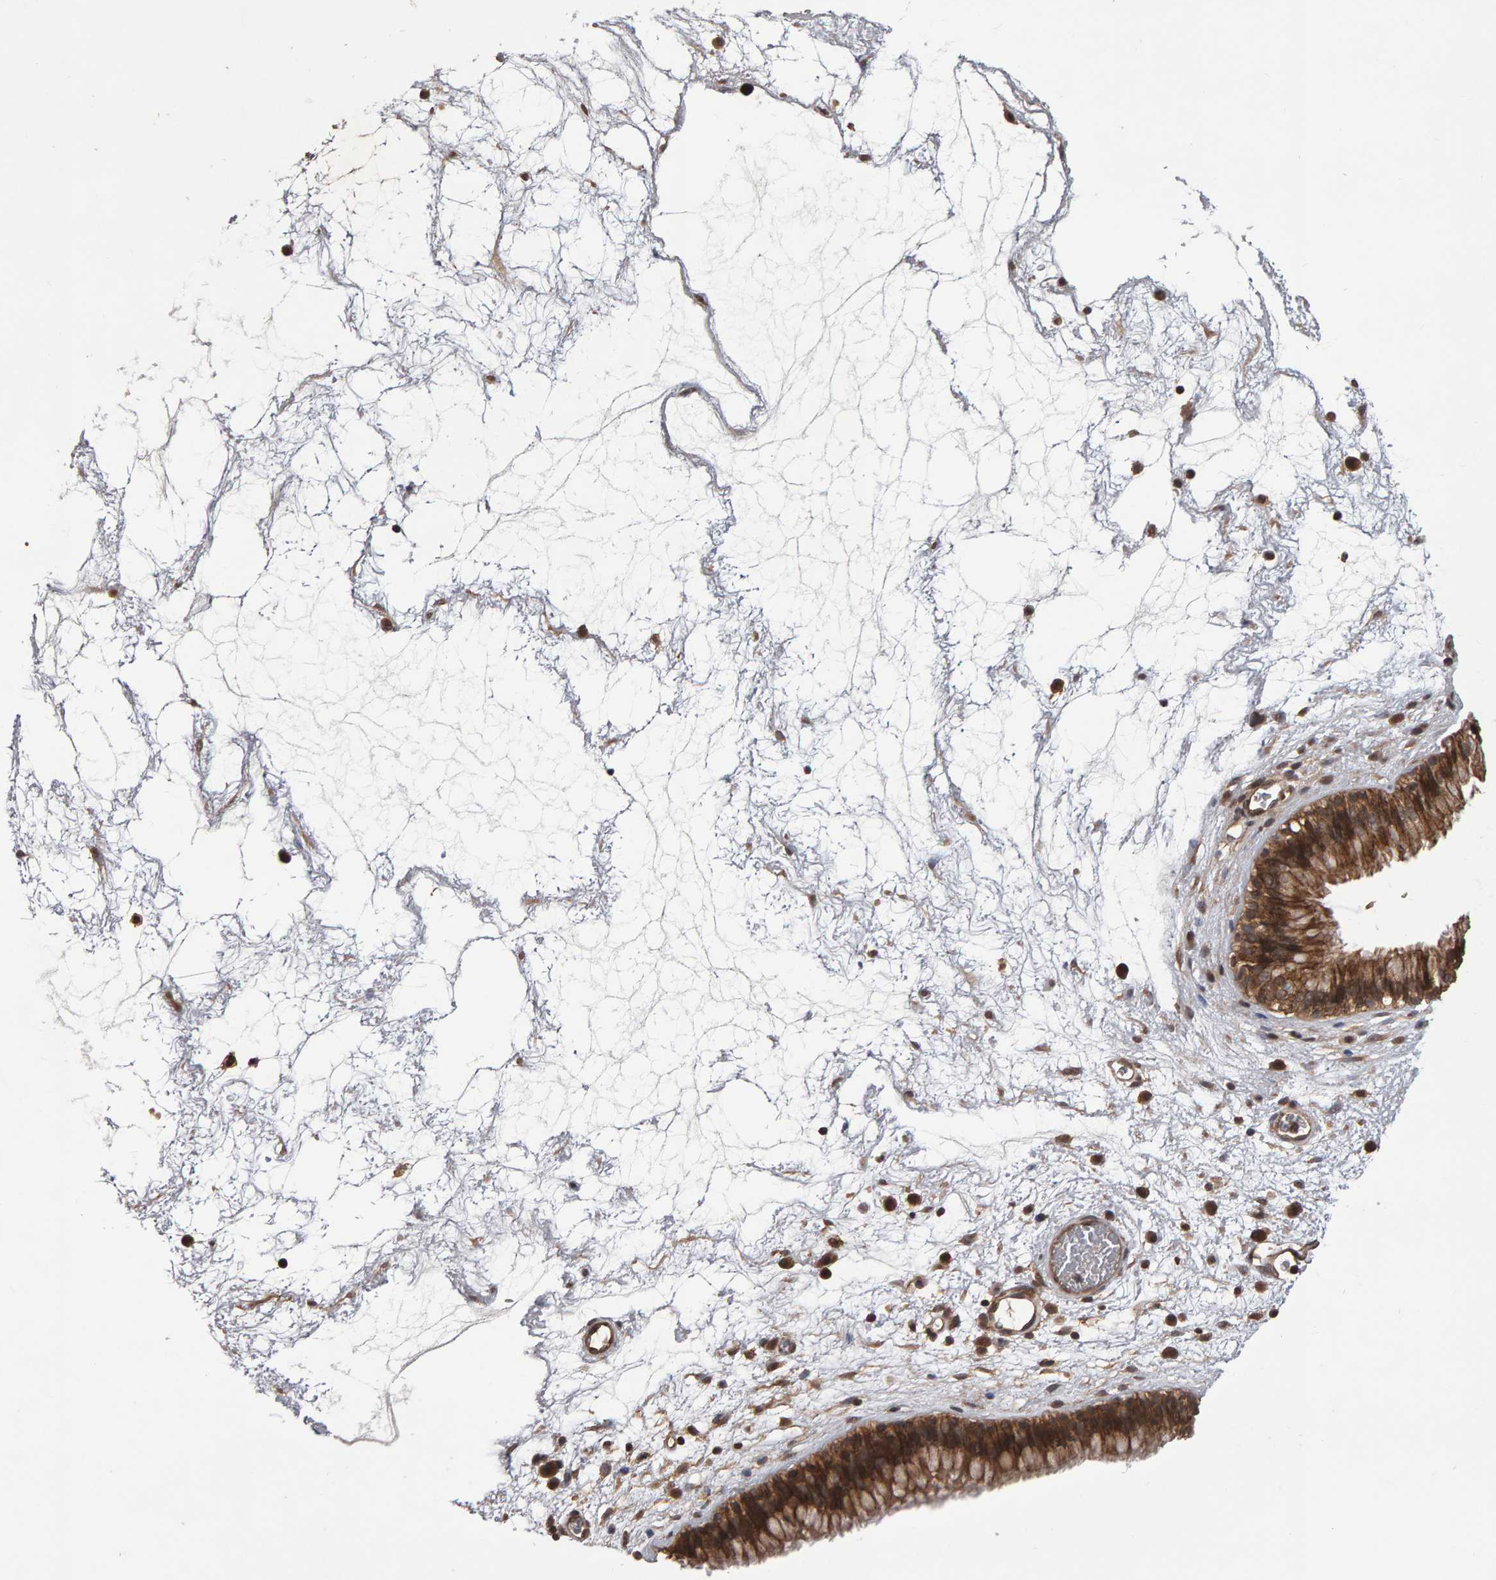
{"staining": {"intensity": "moderate", "quantity": ">75%", "location": "cytoplasmic/membranous"}, "tissue": "nasopharynx", "cell_type": "Respiratory epithelial cells", "image_type": "normal", "snomed": [{"axis": "morphology", "description": "Normal tissue, NOS"}, {"axis": "morphology", "description": "Inflammation, NOS"}, {"axis": "topography", "description": "Nasopharynx"}], "caption": "Immunohistochemistry (IHC) of benign nasopharynx displays medium levels of moderate cytoplasmic/membranous staining in about >75% of respiratory epithelial cells.", "gene": "SCRIB", "patient": {"sex": "male", "age": 48}}